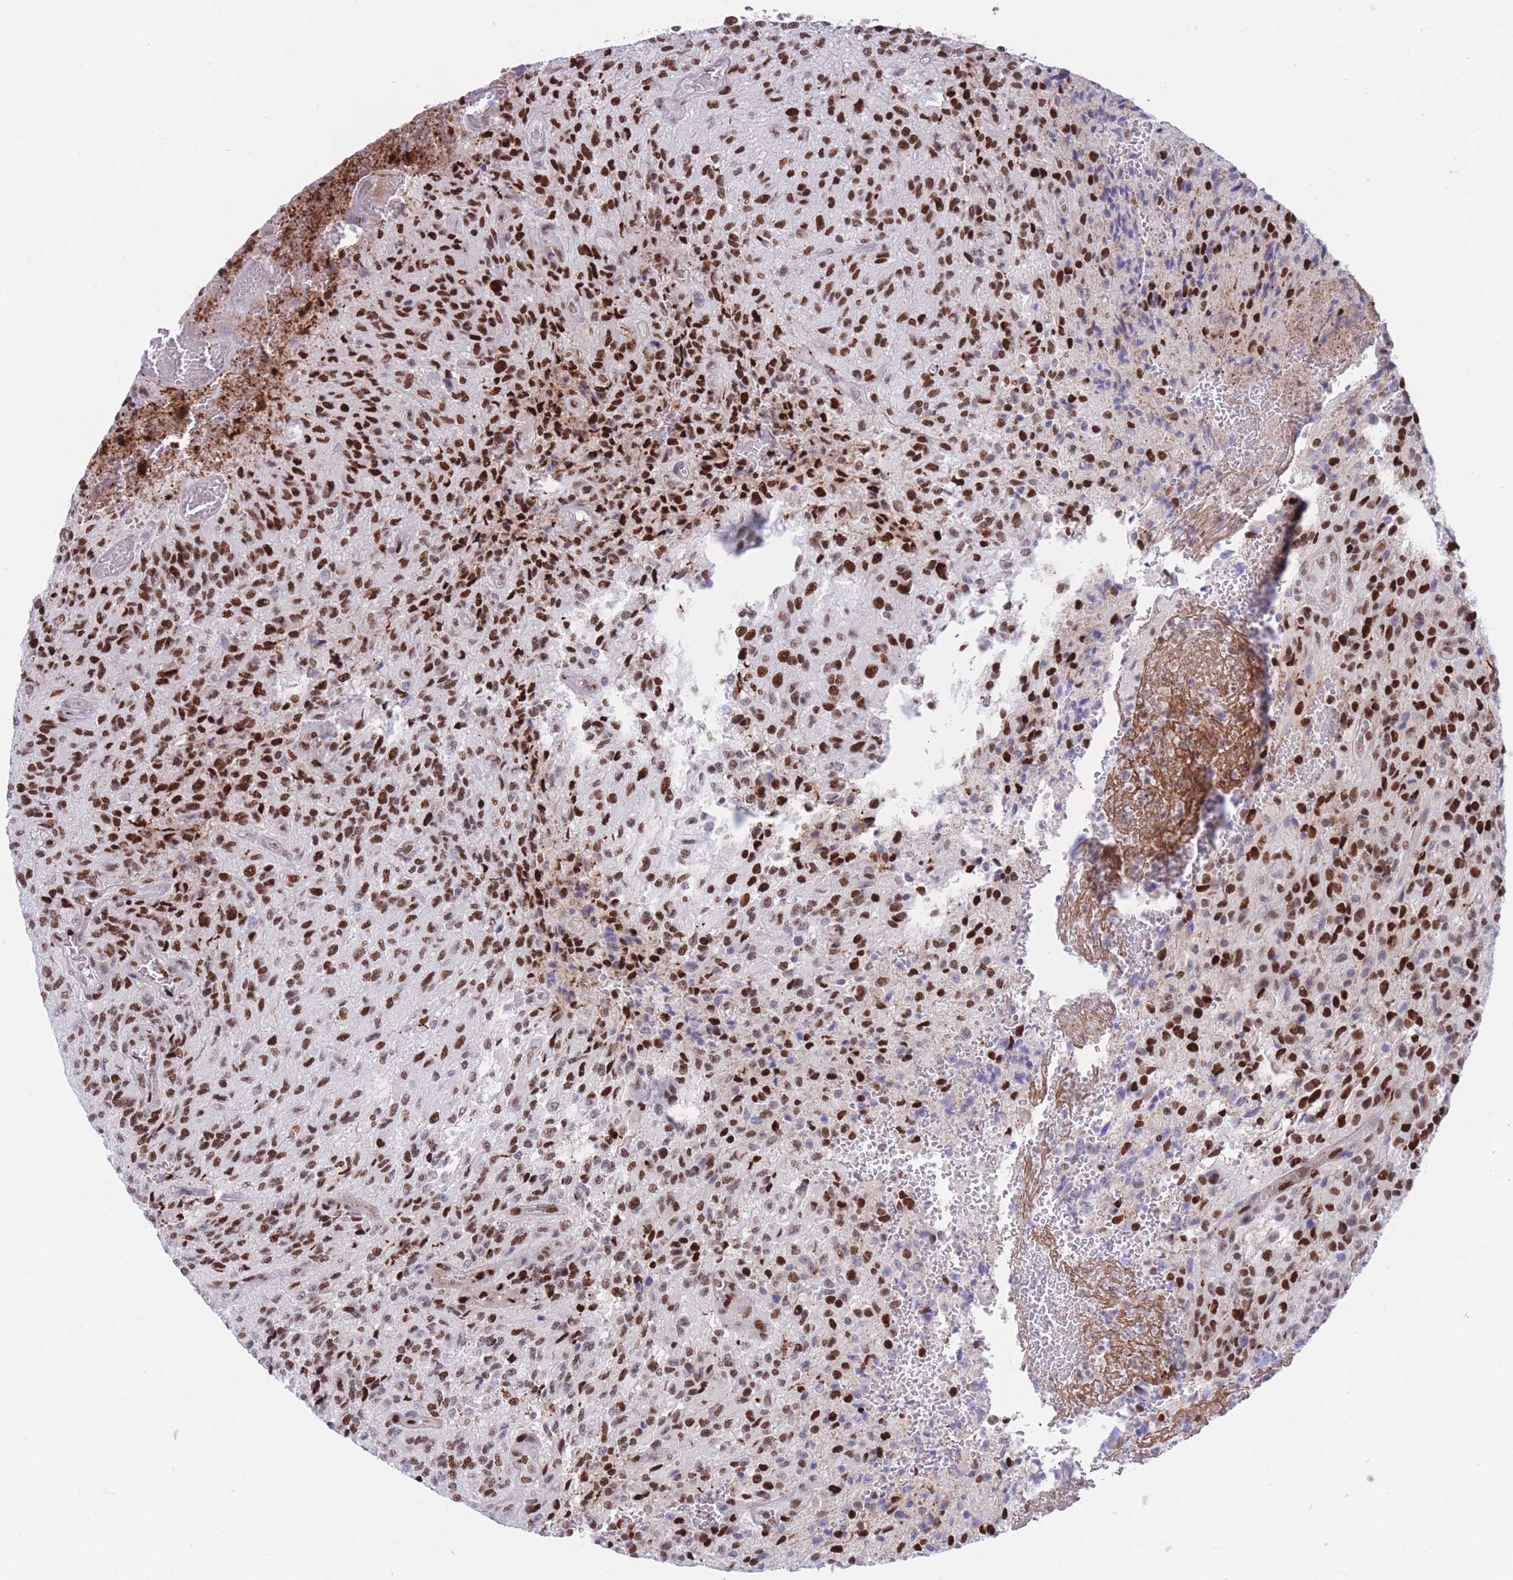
{"staining": {"intensity": "strong", "quantity": ">75%", "location": "nuclear"}, "tissue": "glioma", "cell_type": "Tumor cells", "image_type": "cancer", "snomed": [{"axis": "morphology", "description": "Normal tissue, NOS"}, {"axis": "morphology", "description": "Glioma, malignant, High grade"}, {"axis": "topography", "description": "Cerebral cortex"}], "caption": "This is a photomicrograph of immunohistochemistry (IHC) staining of glioma, which shows strong positivity in the nuclear of tumor cells.", "gene": "DNAJC3", "patient": {"sex": "male", "age": 56}}